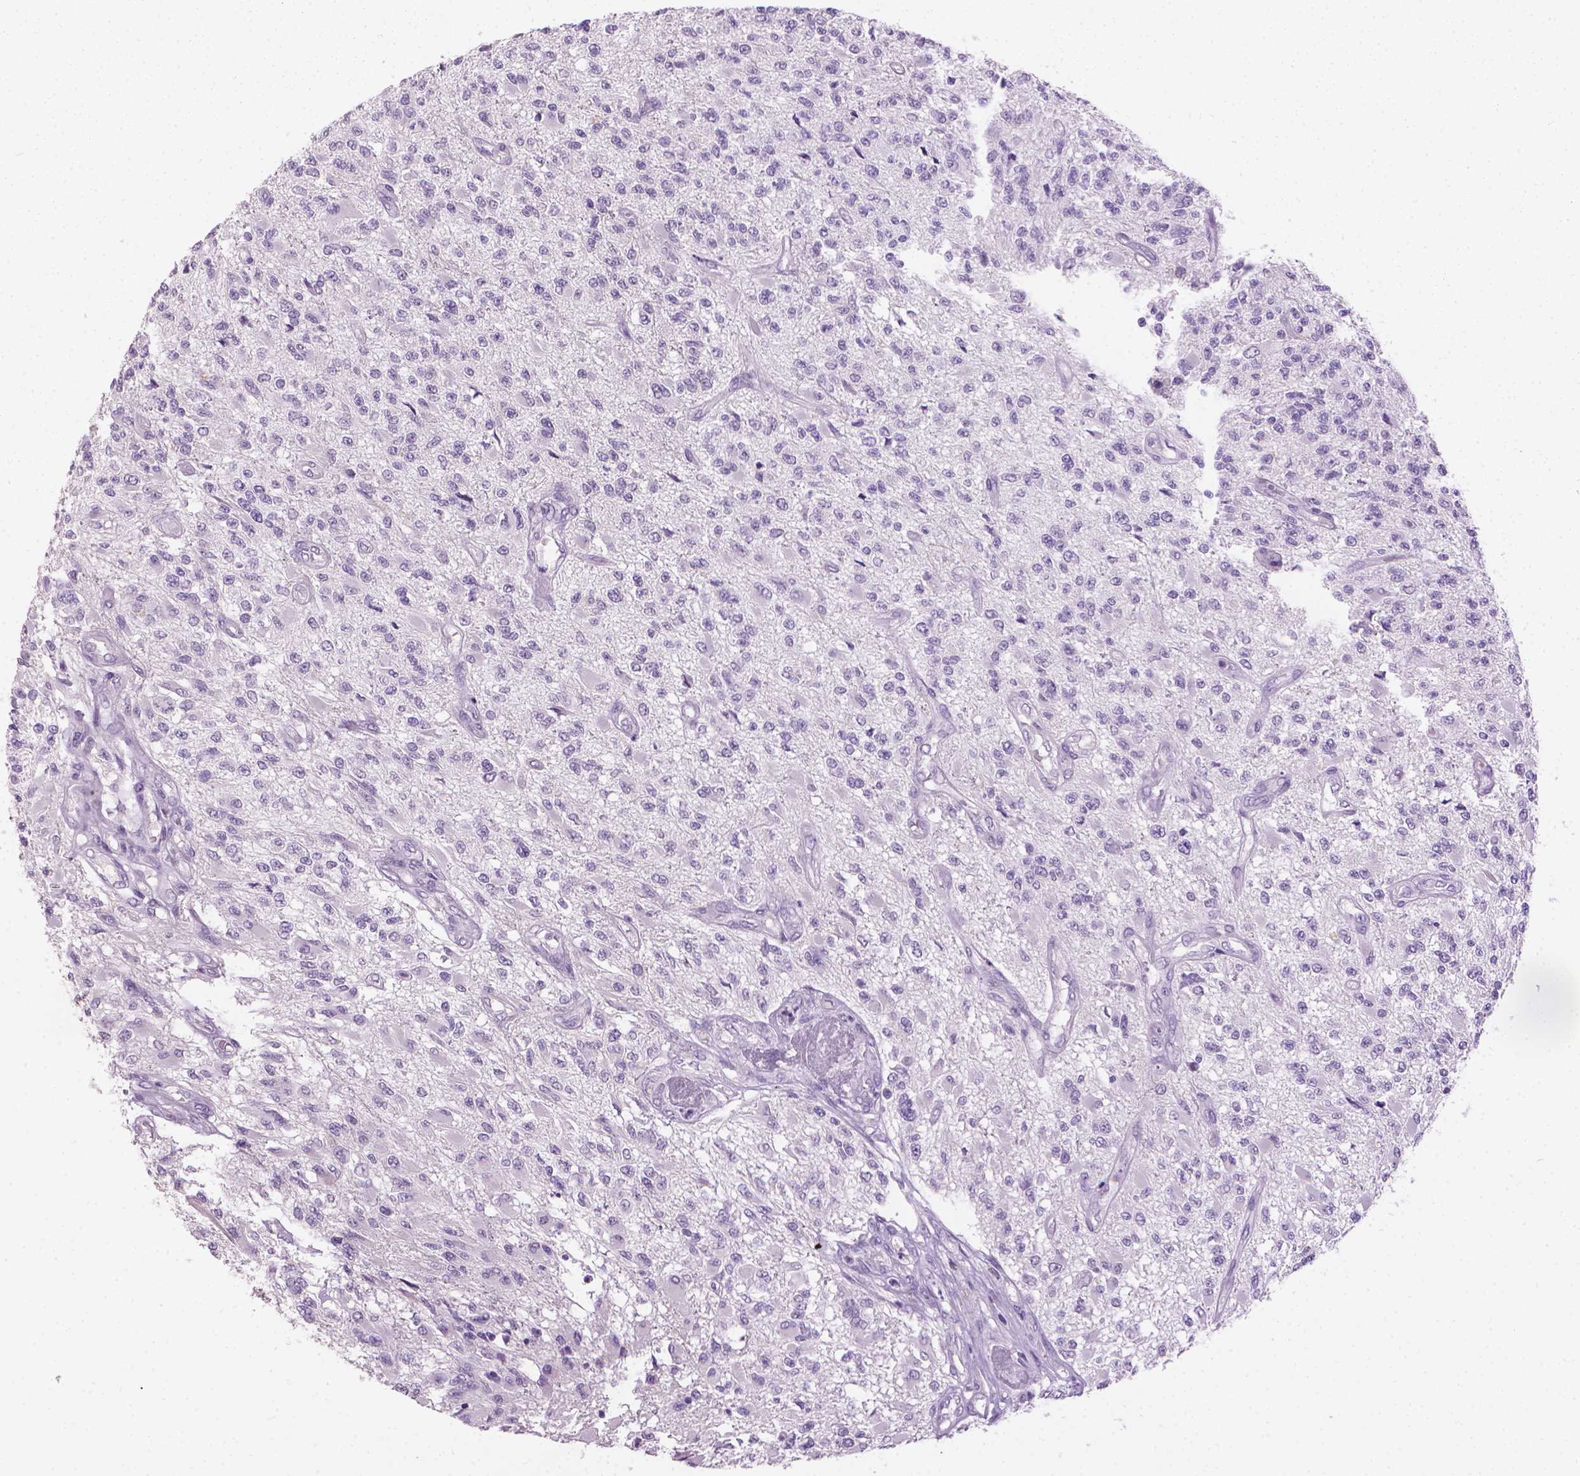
{"staining": {"intensity": "negative", "quantity": "none", "location": "none"}, "tissue": "glioma", "cell_type": "Tumor cells", "image_type": "cancer", "snomed": [{"axis": "morphology", "description": "Glioma, malignant, High grade"}, {"axis": "topography", "description": "Brain"}], "caption": "The image demonstrates no significant staining in tumor cells of glioma.", "gene": "MLANA", "patient": {"sex": "female", "age": 63}}